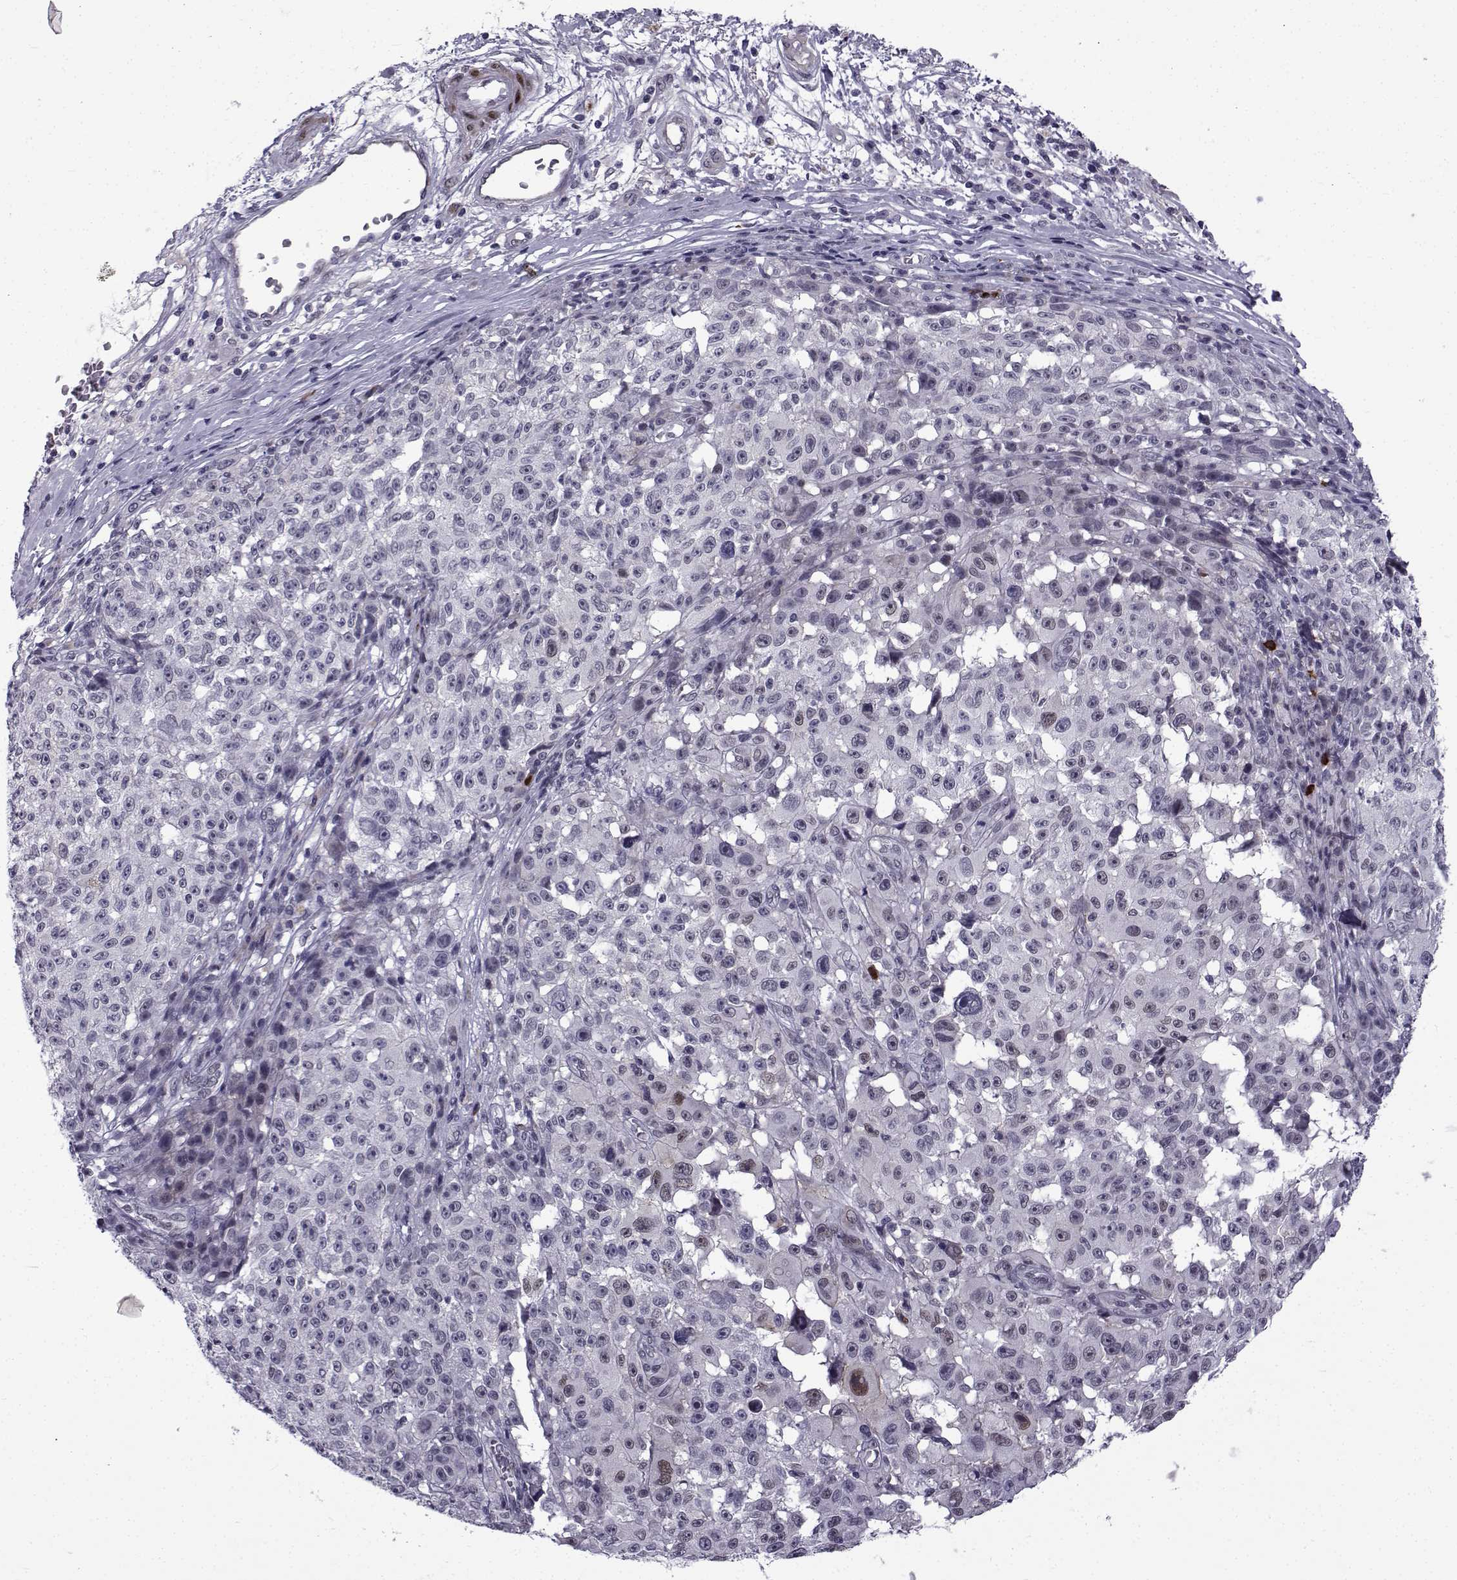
{"staining": {"intensity": "weak", "quantity": "<25%", "location": "nuclear"}, "tissue": "melanoma", "cell_type": "Tumor cells", "image_type": "cancer", "snomed": [{"axis": "morphology", "description": "Malignant melanoma, NOS"}, {"axis": "topography", "description": "Skin"}], "caption": "A micrograph of human malignant melanoma is negative for staining in tumor cells. (DAB immunohistochemistry visualized using brightfield microscopy, high magnification).", "gene": "RBM24", "patient": {"sex": "female", "age": 82}}